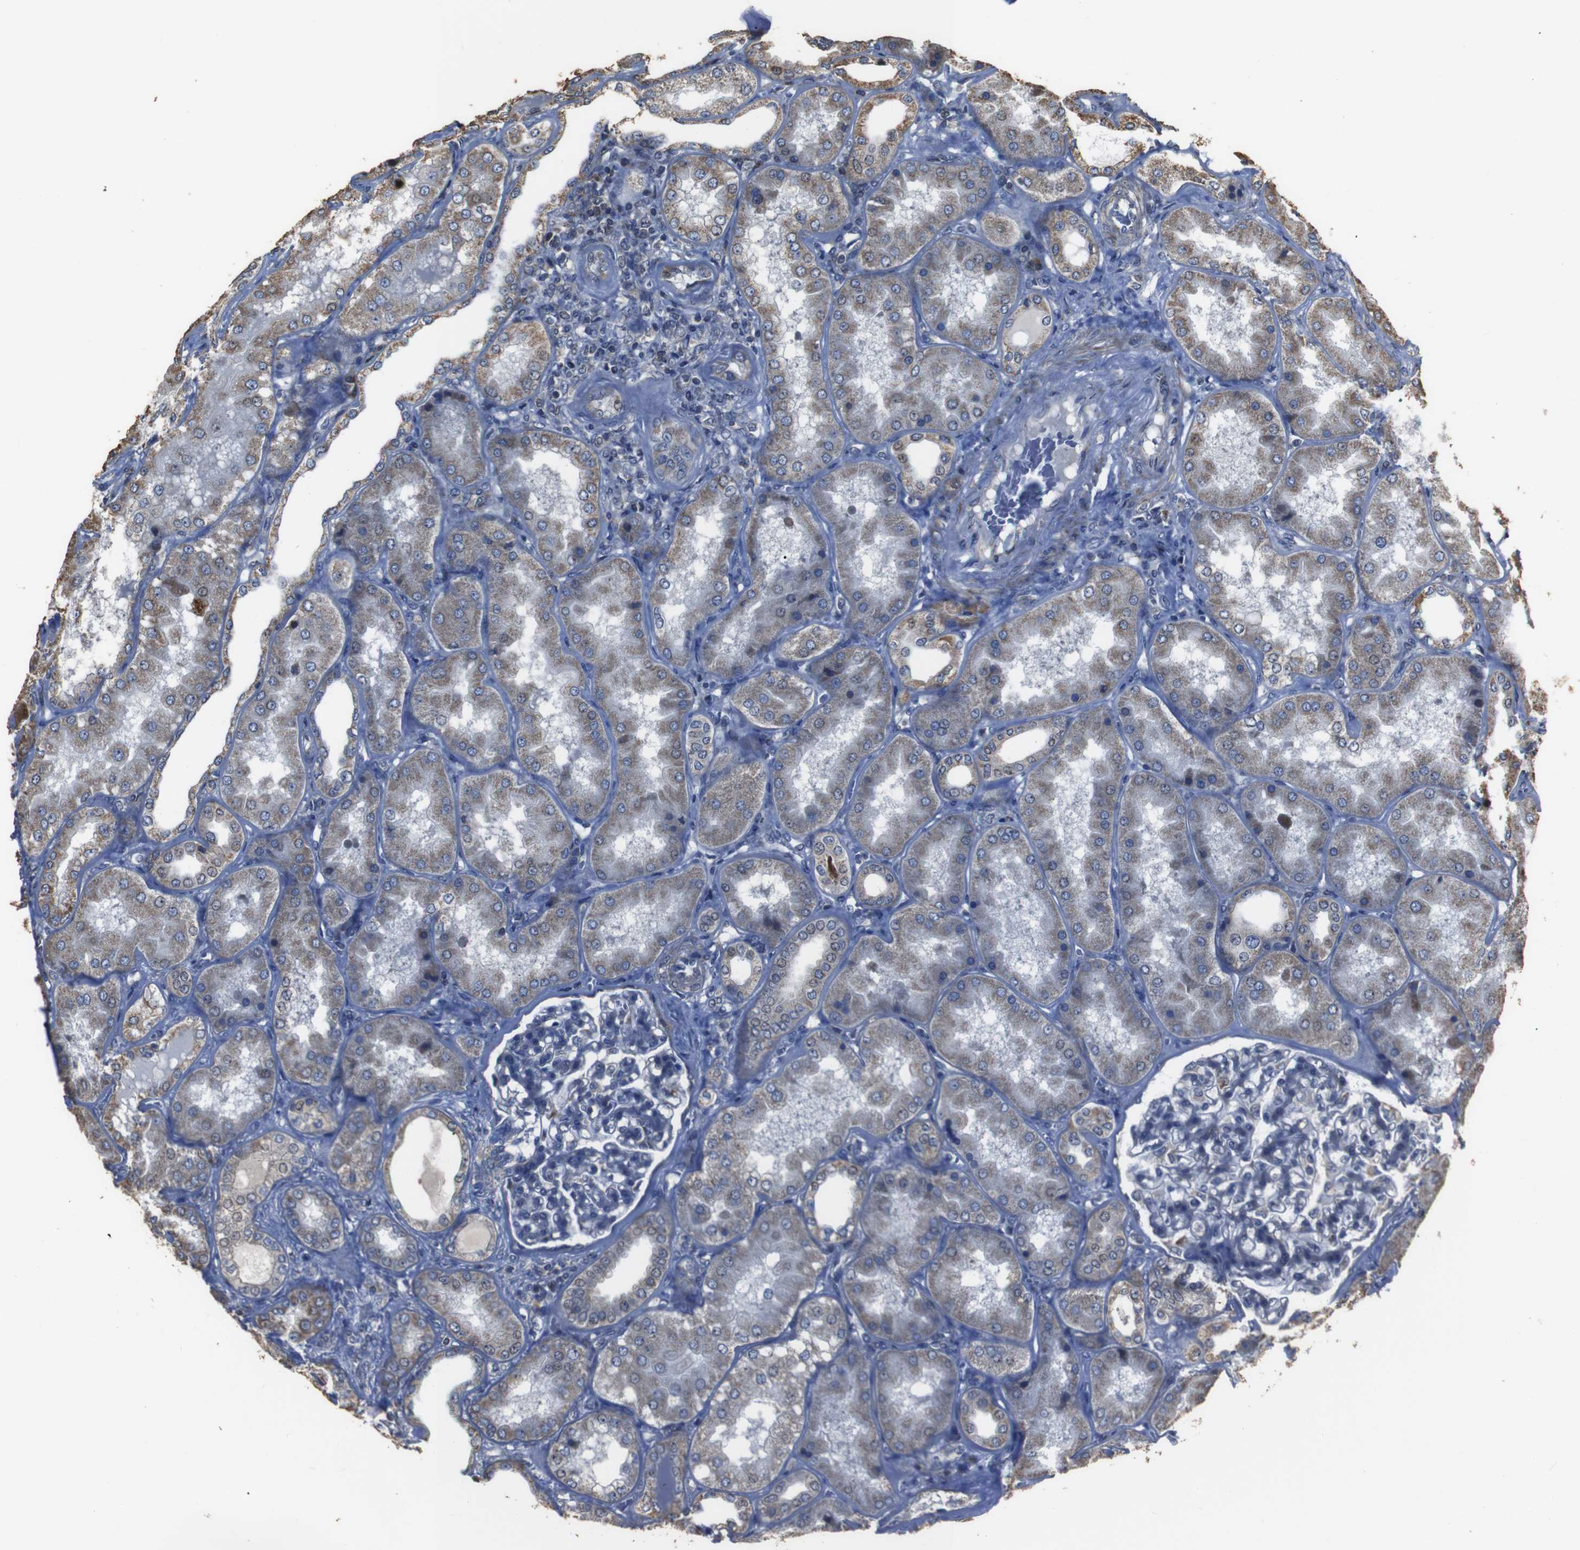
{"staining": {"intensity": "weak", "quantity": "<25%", "location": "cytoplasmic/membranous"}, "tissue": "kidney", "cell_type": "Cells in glomeruli", "image_type": "normal", "snomed": [{"axis": "morphology", "description": "Normal tissue, NOS"}, {"axis": "topography", "description": "Kidney"}], "caption": "Immunohistochemistry (IHC) of normal kidney displays no expression in cells in glomeruli. The staining is performed using DAB brown chromogen with nuclei counter-stained in using hematoxylin.", "gene": "SNN", "patient": {"sex": "female", "age": 56}}